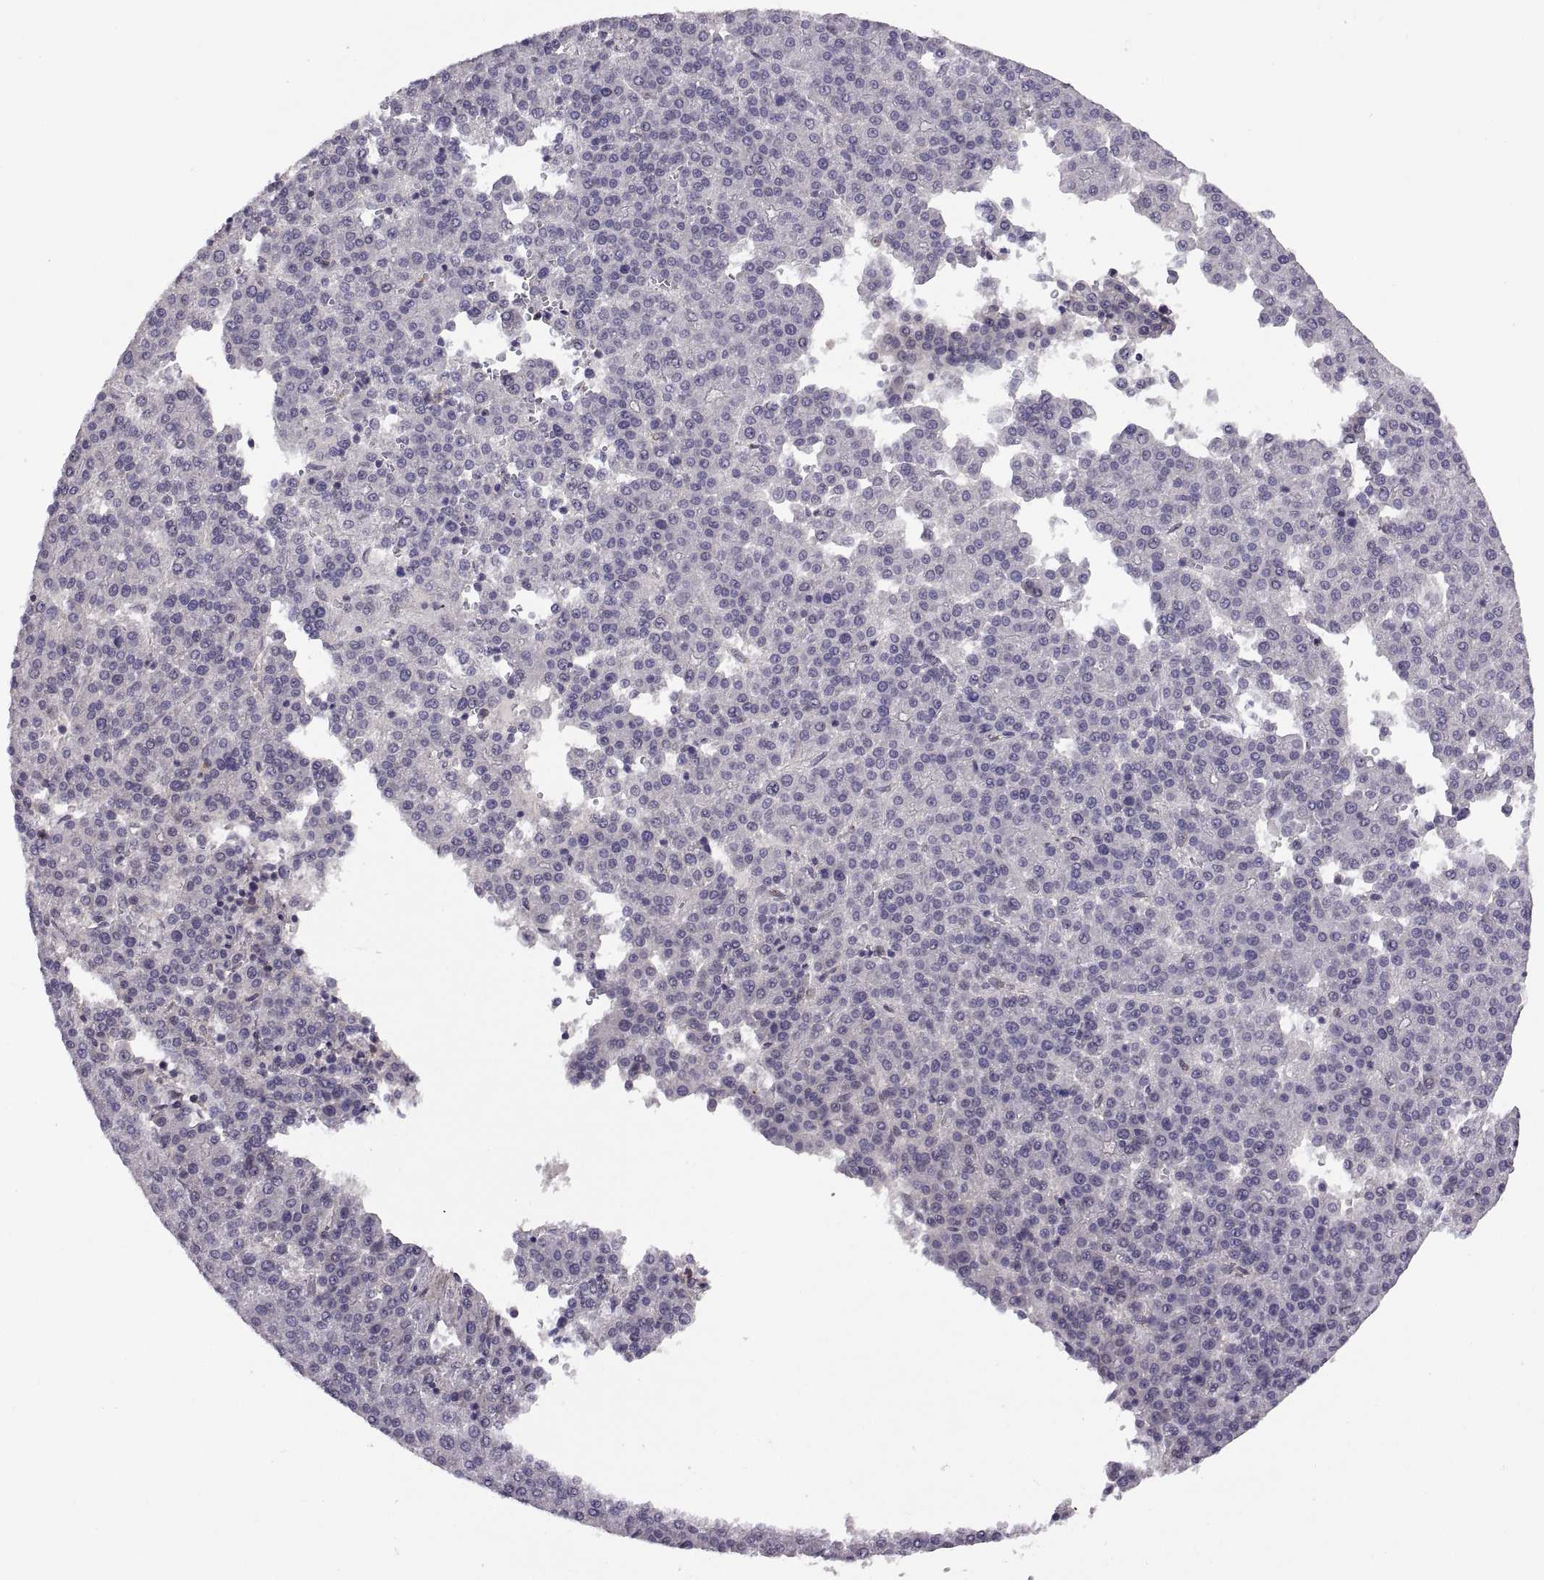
{"staining": {"intensity": "negative", "quantity": "none", "location": "none"}, "tissue": "liver cancer", "cell_type": "Tumor cells", "image_type": "cancer", "snomed": [{"axis": "morphology", "description": "Carcinoma, Hepatocellular, NOS"}, {"axis": "topography", "description": "Liver"}], "caption": "Tumor cells are negative for protein expression in human liver cancer. The staining is performed using DAB brown chromogen with nuclei counter-stained in using hematoxylin.", "gene": "NMNAT2", "patient": {"sex": "female", "age": 58}}